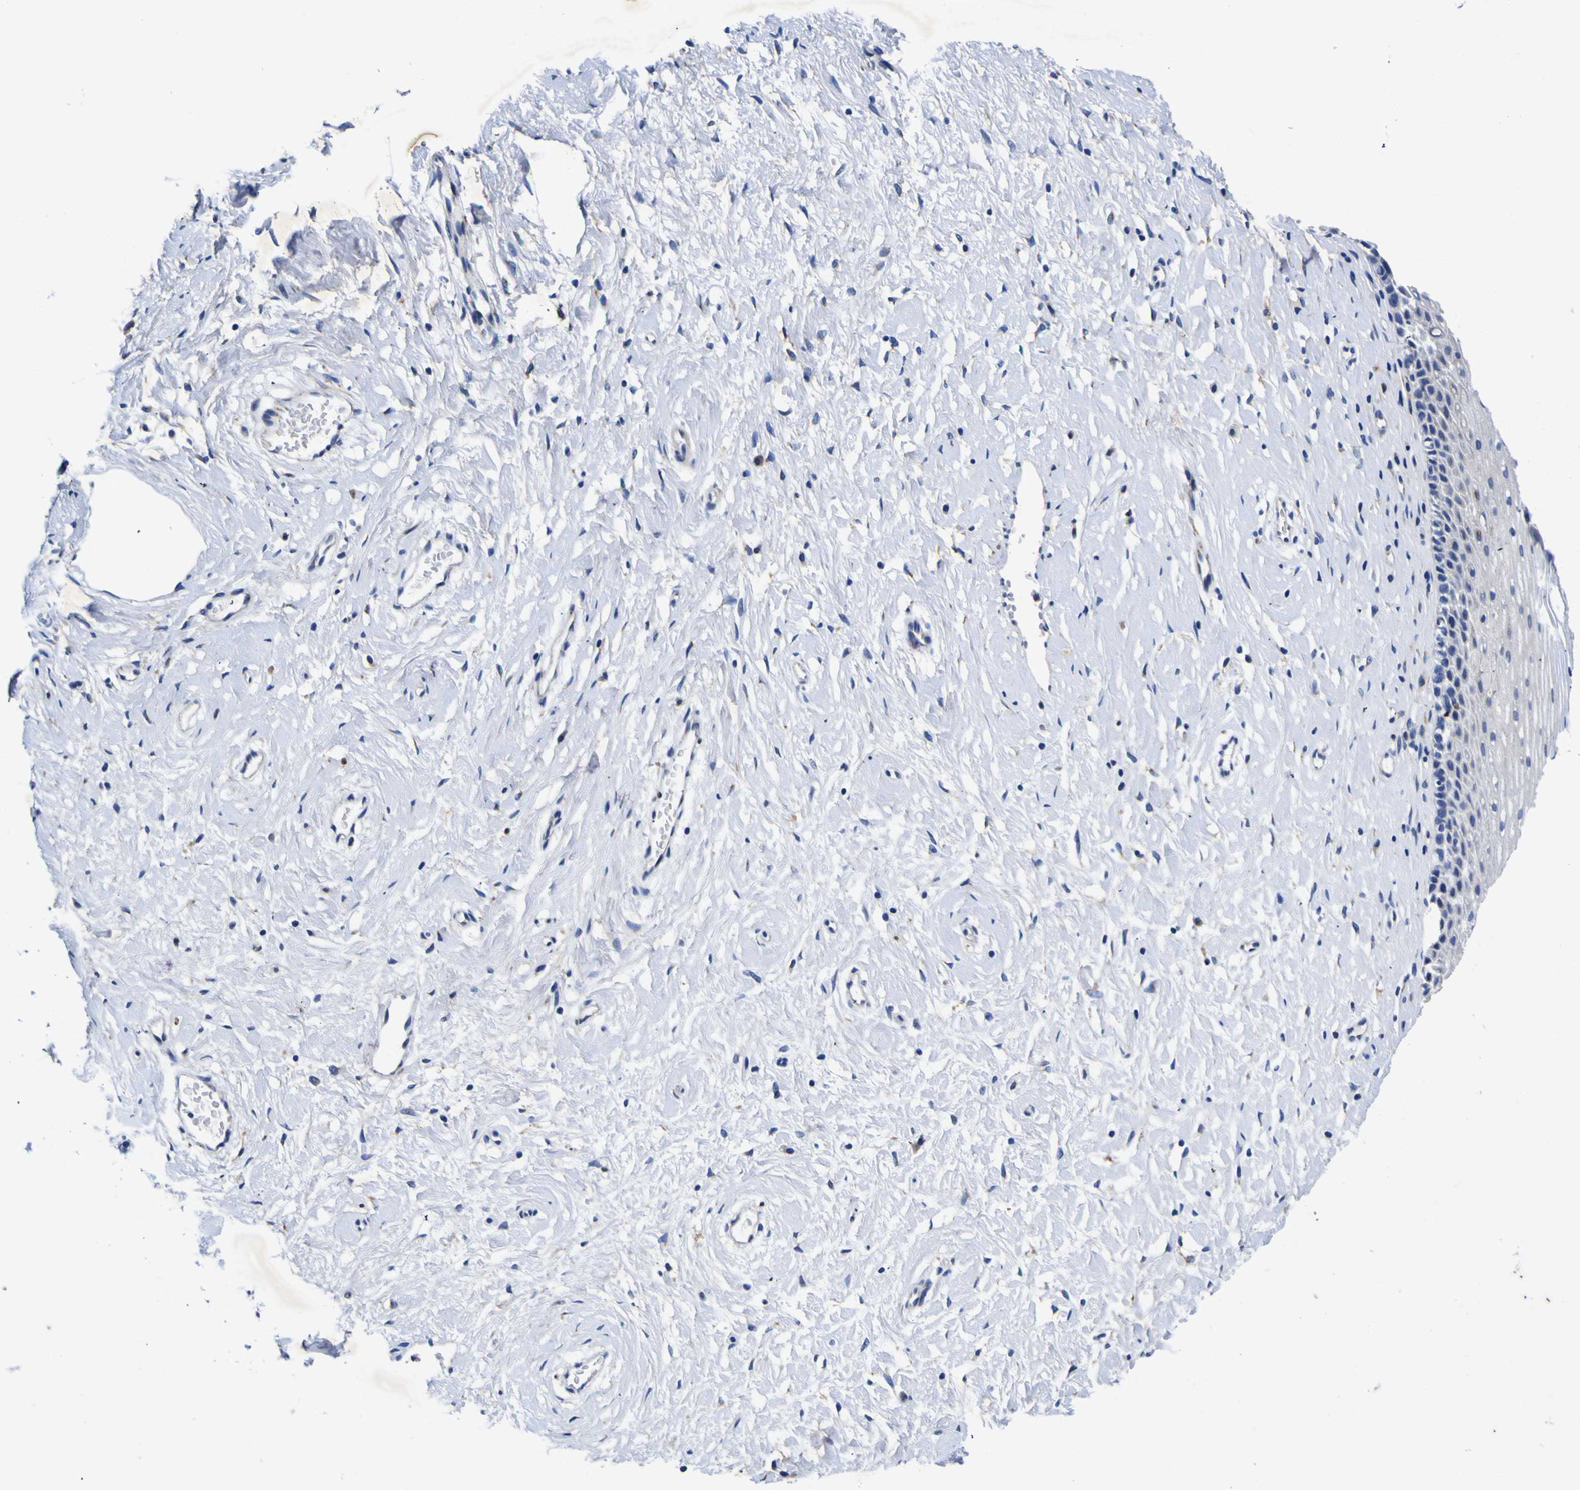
{"staining": {"intensity": "moderate", "quantity": ">75%", "location": "cytoplasmic/membranous"}, "tissue": "cervix", "cell_type": "Glandular cells", "image_type": "normal", "snomed": [{"axis": "morphology", "description": "Normal tissue, NOS"}, {"axis": "topography", "description": "Cervix"}], "caption": "Glandular cells exhibit medium levels of moderate cytoplasmic/membranous staining in about >75% of cells in unremarkable cervix. The staining was performed using DAB to visualize the protein expression in brown, while the nuclei were stained in blue with hematoxylin (Magnification: 20x).", "gene": "COA1", "patient": {"sex": "female", "age": 26}}